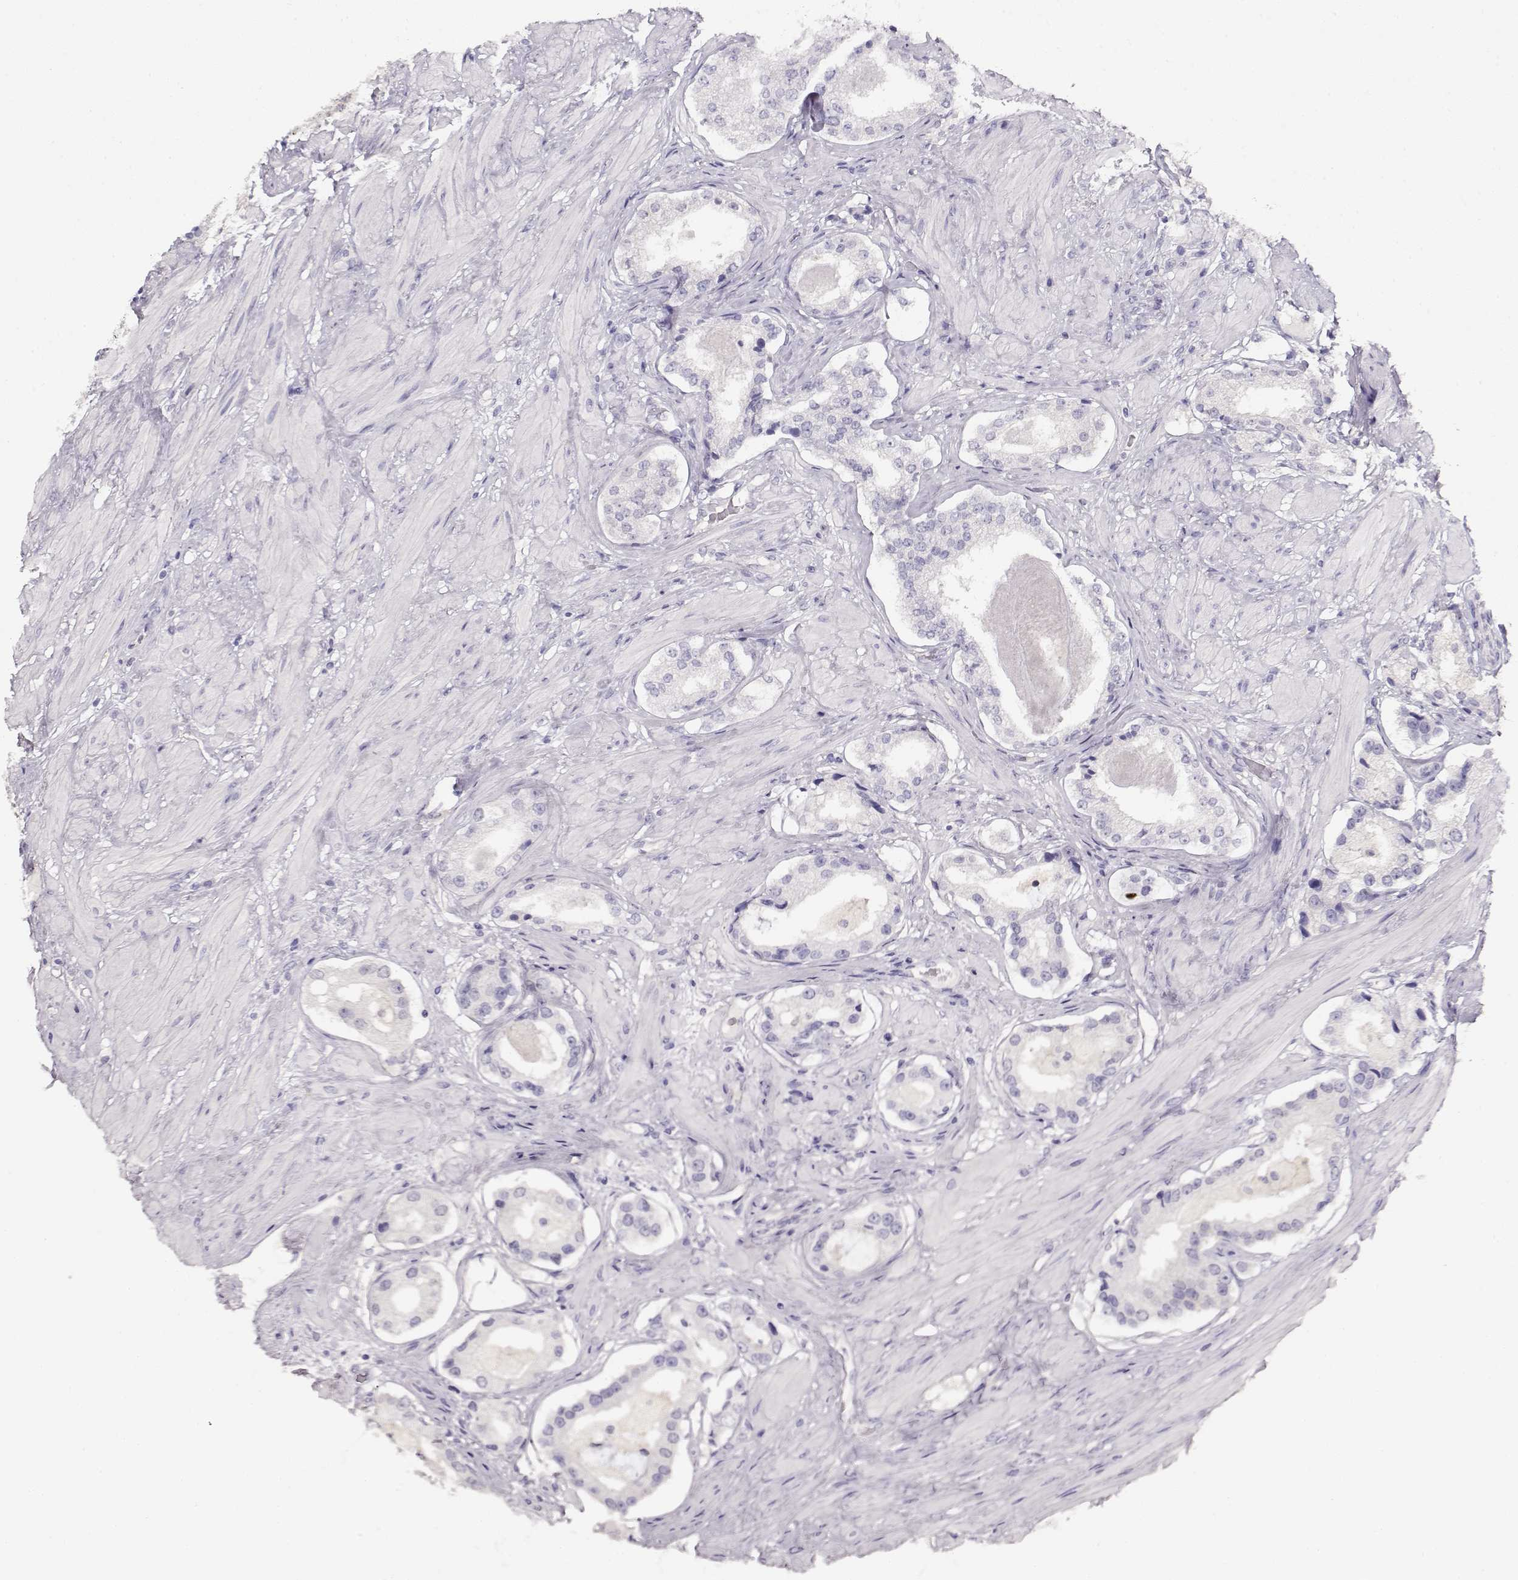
{"staining": {"intensity": "negative", "quantity": "none", "location": "none"}, "tissue": "prostate cancer", "cell_type": "Tumor cells", "image_type": "cancer", "snomed": [{"axis": "morphology", "description": "Adenocarcinoma, Low grade"}, {"axis": "topography", "description": "Prostate"}], "caption": "IHC of prostate low-grade adenocarcinoma displays no positivity in tumor cells.", "gene": "NDRG4", "patient": {"sex": "male", "age": 60}}